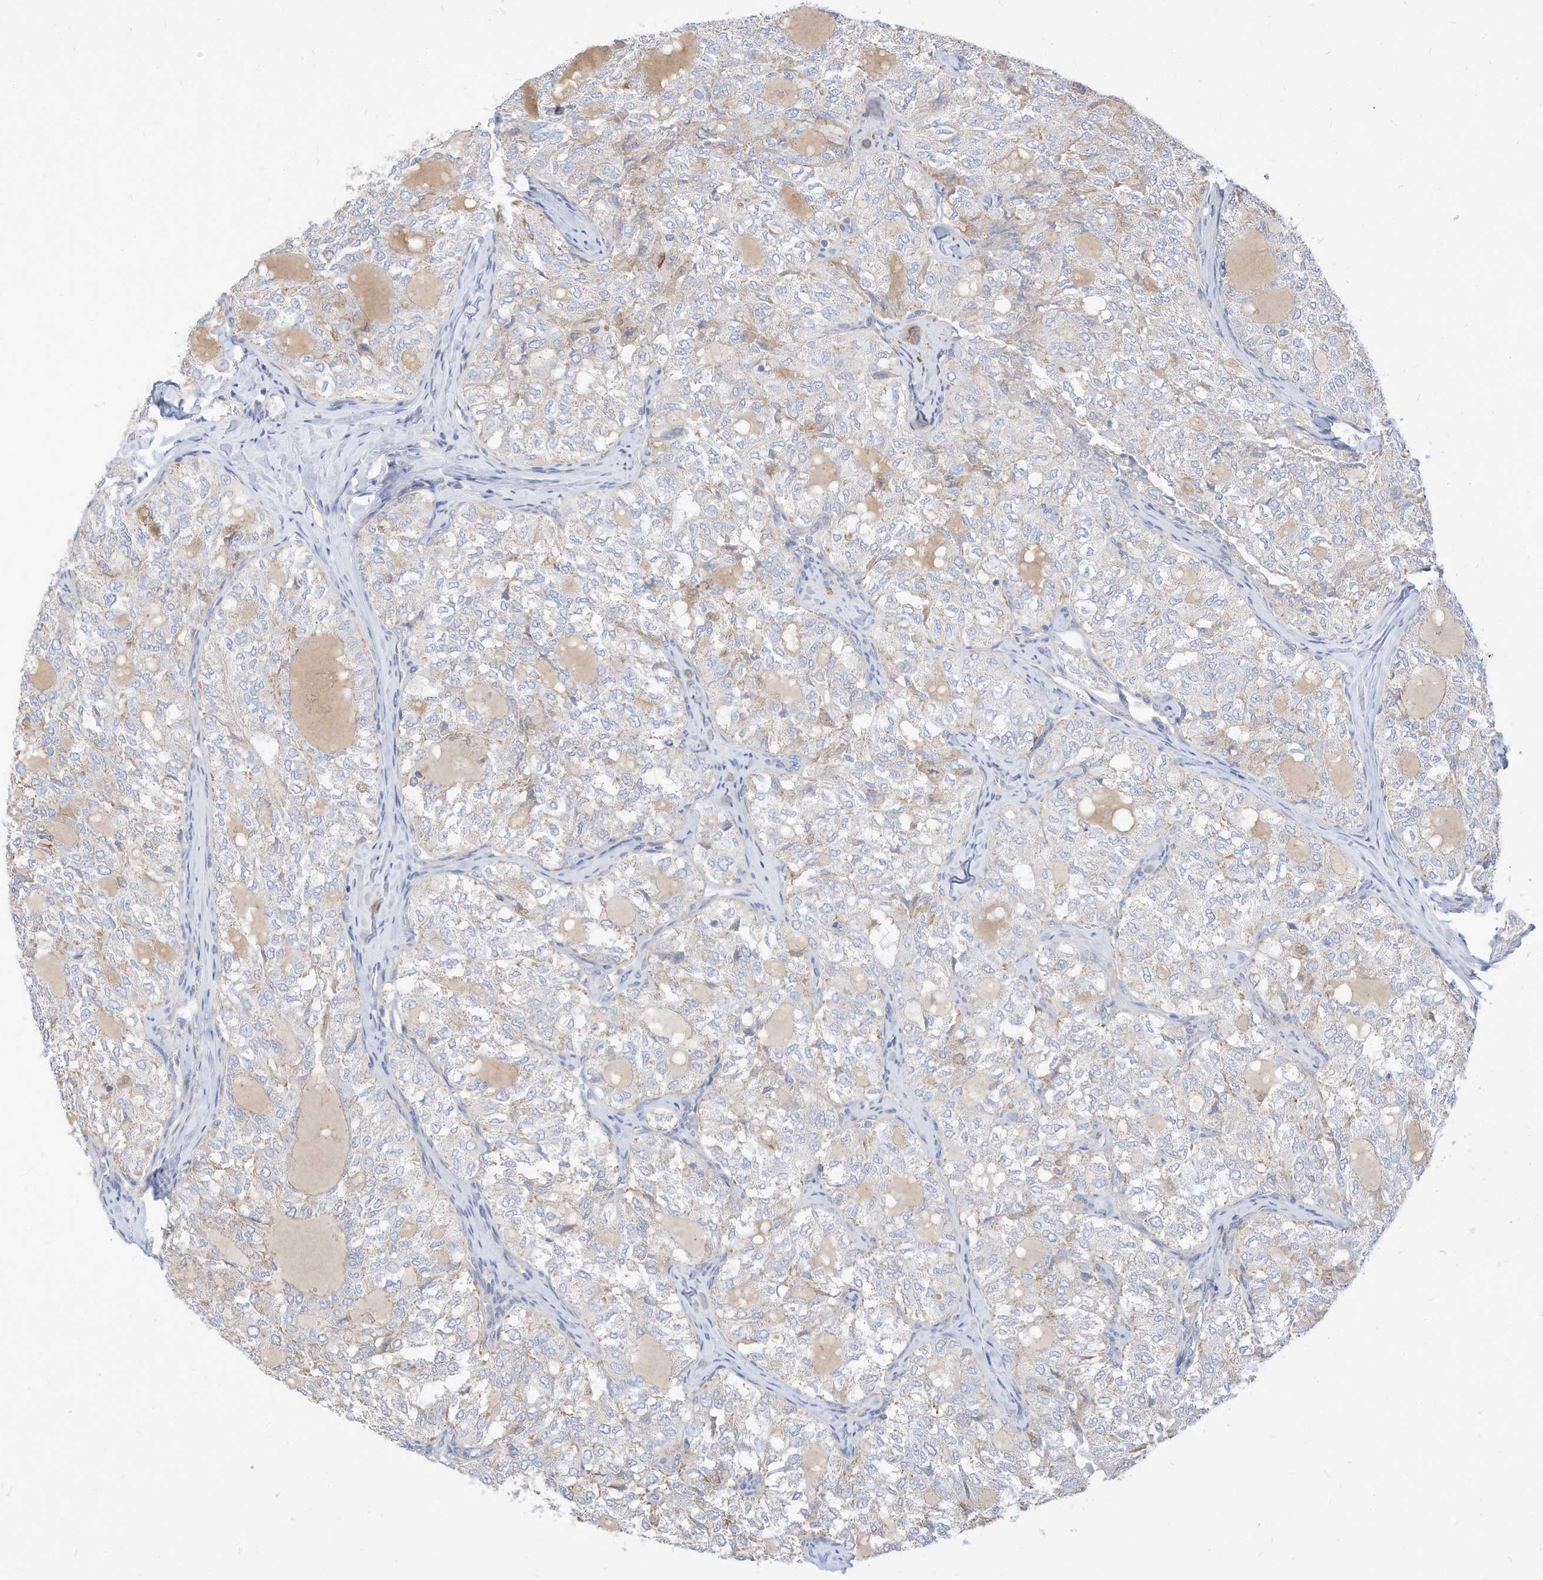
{"staining": {"intensity": "negative", "quantity": "none", "location": "none"}, "tissue": "thyroid cancer", "cell_type": "Tumor cells", "image_type": "cancer", "snomed": [{"axis": "morphology", "description": "Follicular adenoma carcinoma, NOS"}, {"axis": "topography", "description": "Thyroid gland"}], "caption": "IHC micrograph of human thyroid cancer (follicular adenoma carcinoma) stained for a protein (brown), which exhibits no positivity in tumor cells.", "gene": "RHOH", "patient": {"sex": "male", "age": 75}}